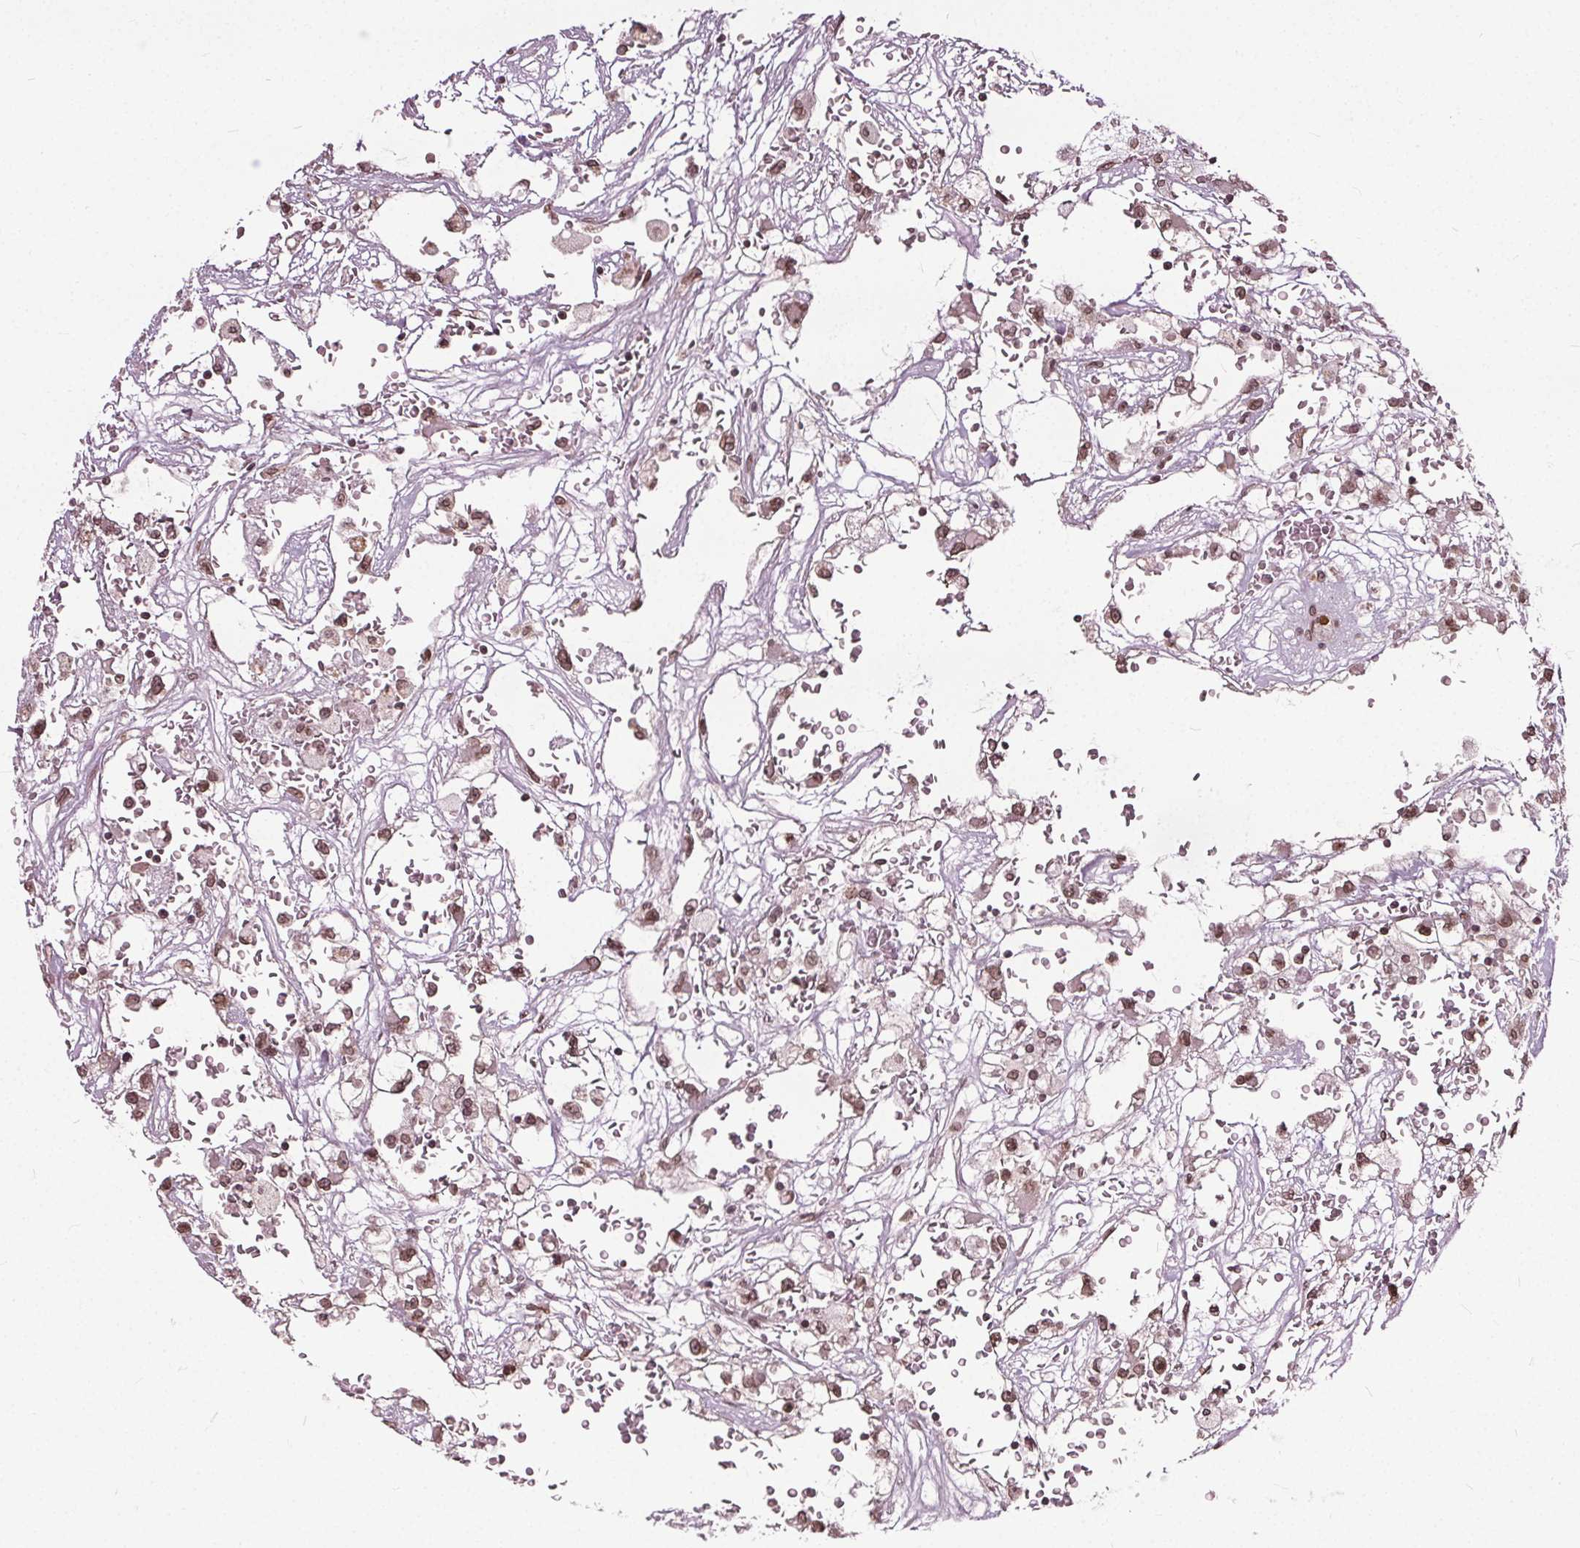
{"staining": {"intensity": "moderate", "quantity": ">75%", "location": "cytoplasmic/membranous,nuclear"}, "tissue": "renal cancer", "cell_type": "Tumor cells", "image_type": "cancer", "snomed": [{"axis": "morphology", "description": "Adenocarcinoma, NOS"}, {"axis": "topography", "description": "Kidney"}], "caption": "Protein expression analysis of human adenocarcinoma (renal) reveals moderate cytoplasmic/membranous and nuclear positivity in about >75% of tumor cells.", "gene": "TTC39C", "patient": {"sex": "male", "age": 59}}